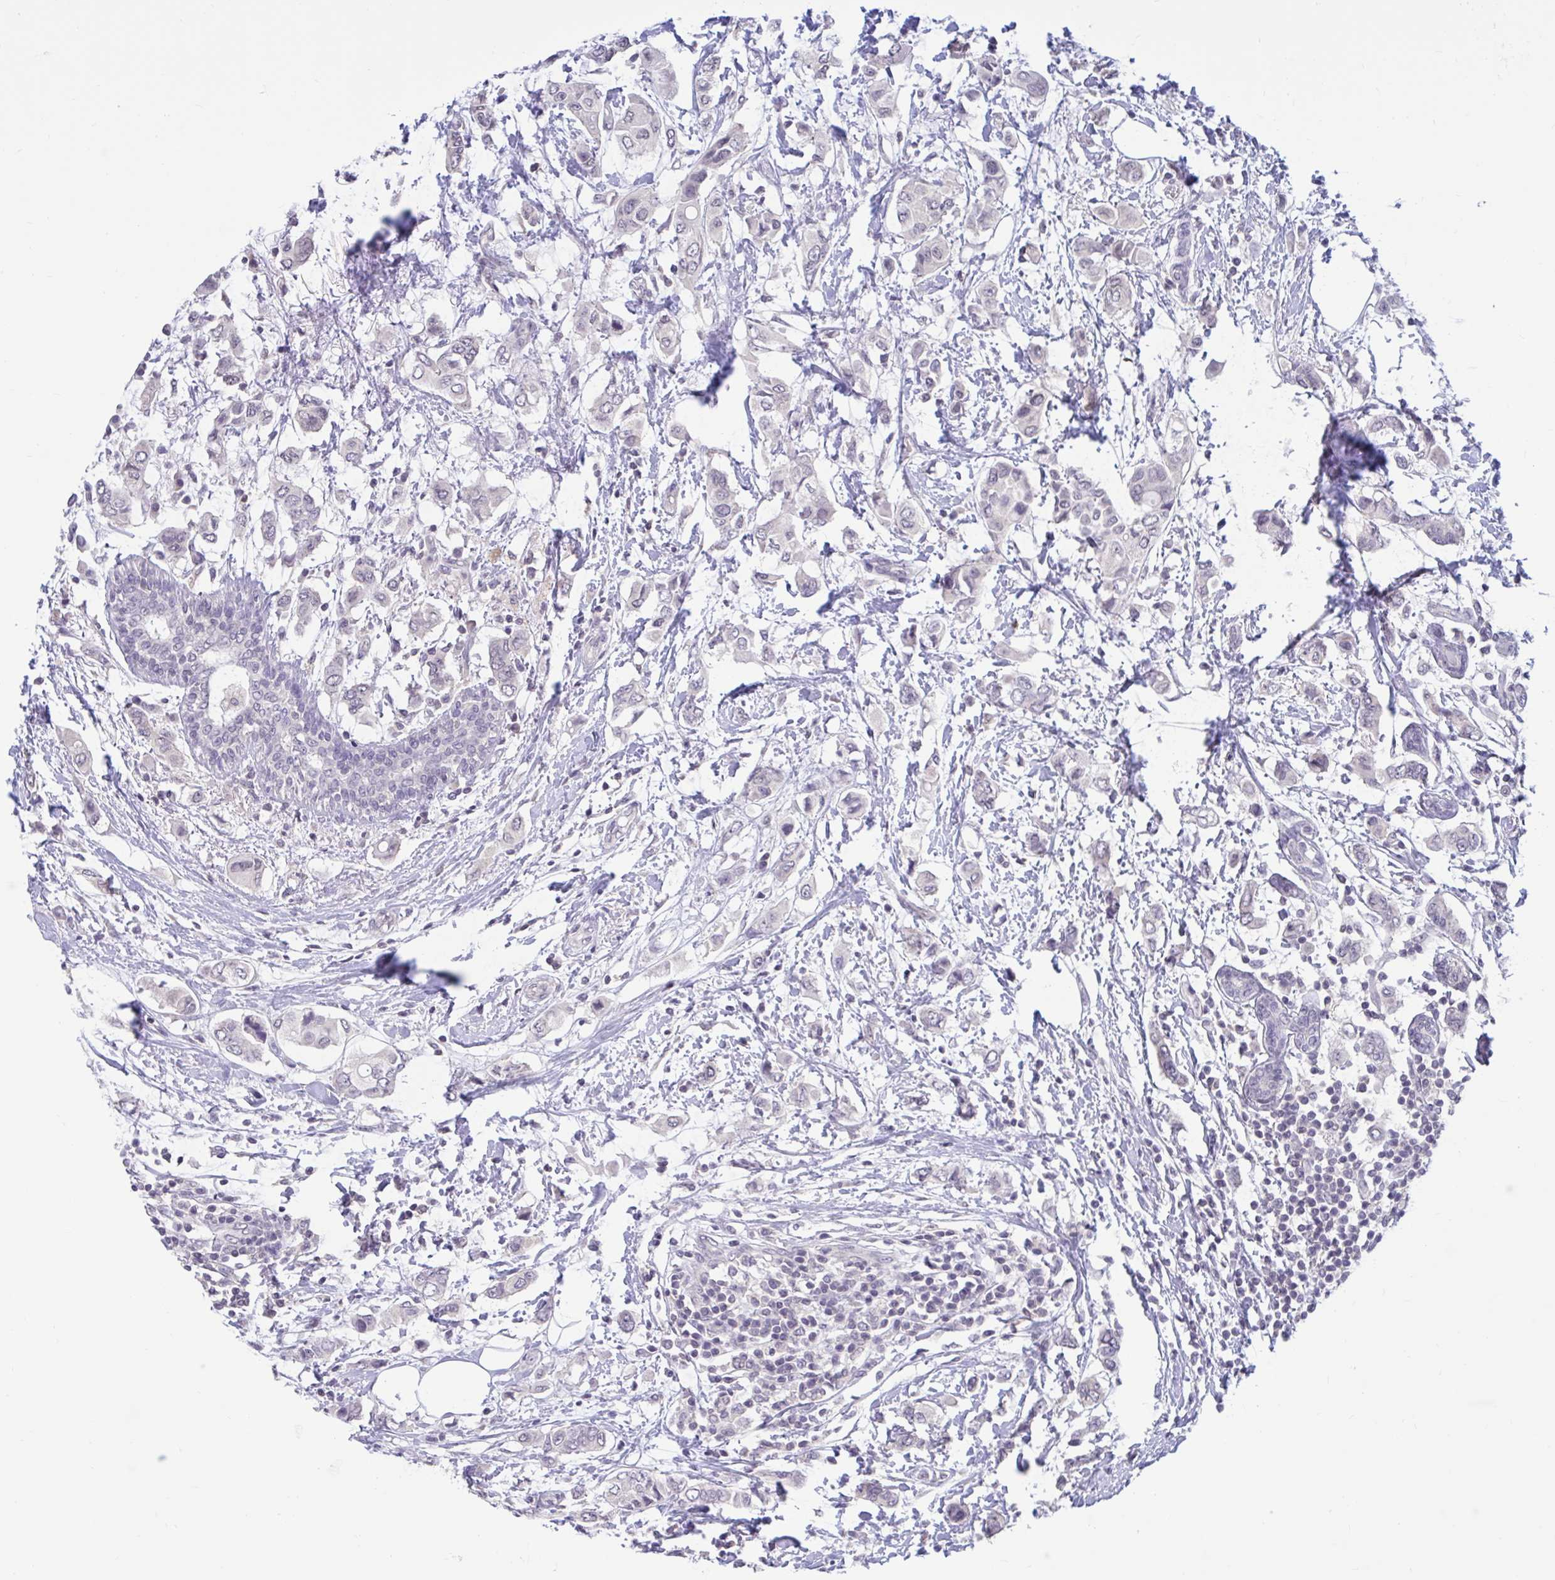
{"staining": {"intensity": "negative", "quantity": "none", "location": "none"}, "tissue": "breast cancer", "cell_type": "Tumor cells", "image_type": "cancer", "snomed": [{"axis": "morphology", "description": "Lobular carcinoma"}, {"axis": "topography", "description": "Breast"}], "caption": "This photomicrograph is of breast cancer stained with IHC to label a protein in brown with the nuclei are counter-stained blue. There is no expression in tumor cells. The staining was performed using DAB (3,3'-diaminobenzidine) to visualize the protein expression in brown, while the nuclei were stained in blue with hematoxylin (Magnification: 20x).", "gene": "ARPP19", "patient": {"sex": "female", "age": 51}}